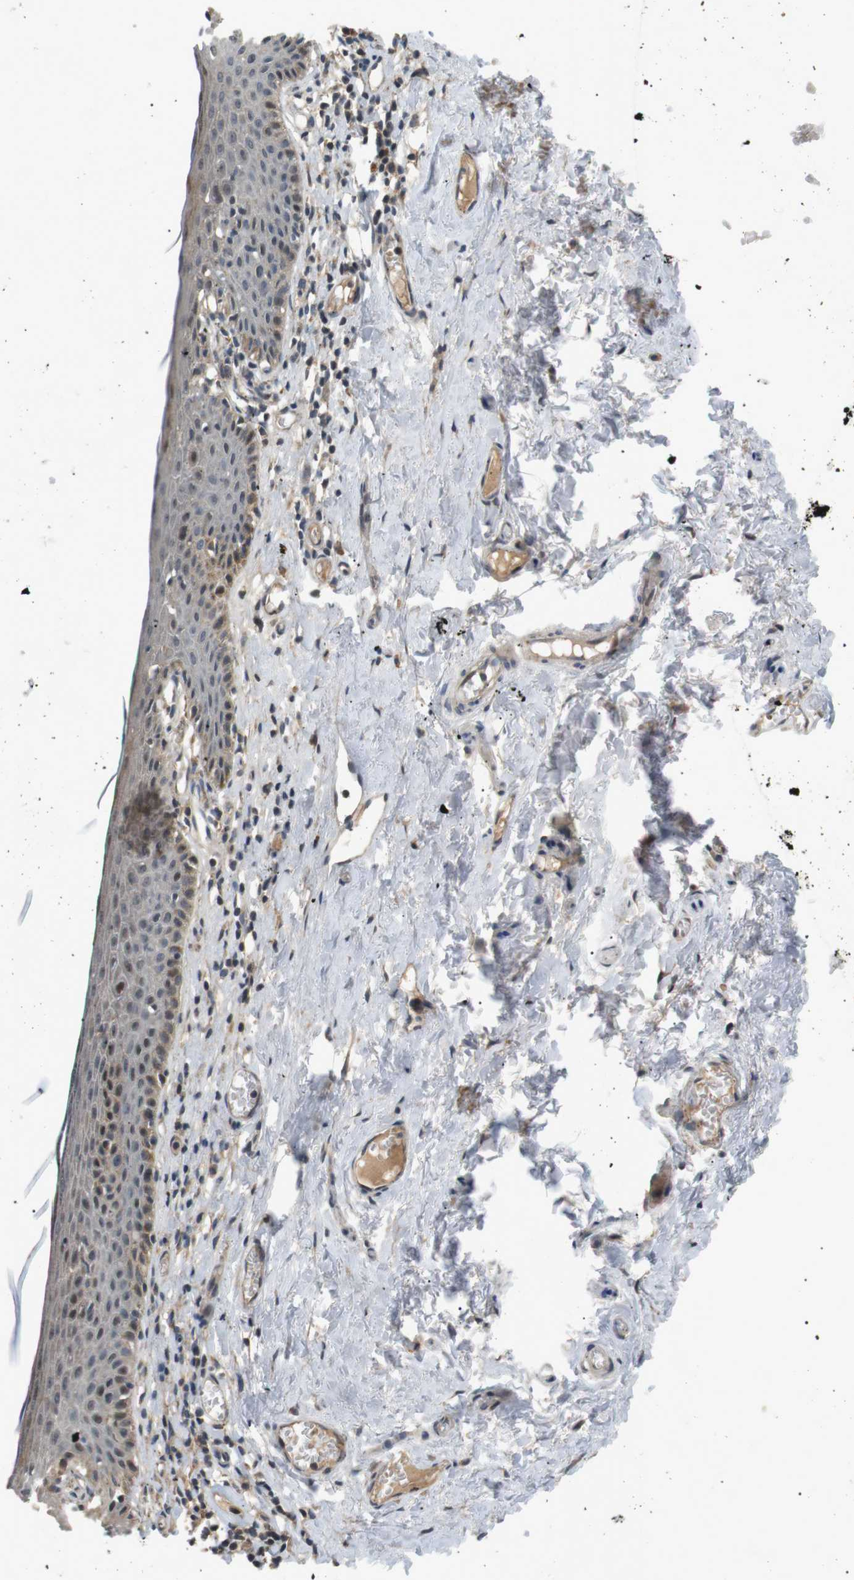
{"staining": {"intensity": "moderate", "quantity": "25%-75%", "location": "cytoplasmic/membranous,nuclear"}, "tissue": "skin", "cell_type": "Epidermal cells", "image_type": "normal", "snomed": [{"axis": "morphology", "description": "Normal tissue, NOS"}, {"axis": "topography", "description": "Adipose tissue"}, {"axis": "topography", "description": "Vascular tissue"}, {"axis": "topography", "description": "Anal"}, {"axis": "topography", "description": "Peripheral nerve tissue"}], "caption": "Human skin stained for a protein (brown) reveals moderate cytoplasmic/membranous,nuclear positive positivity in approximately 25%-75% of epidermal cells.", "gene": "HSPA13", "patient": {"sex": "female", "age": 54}}